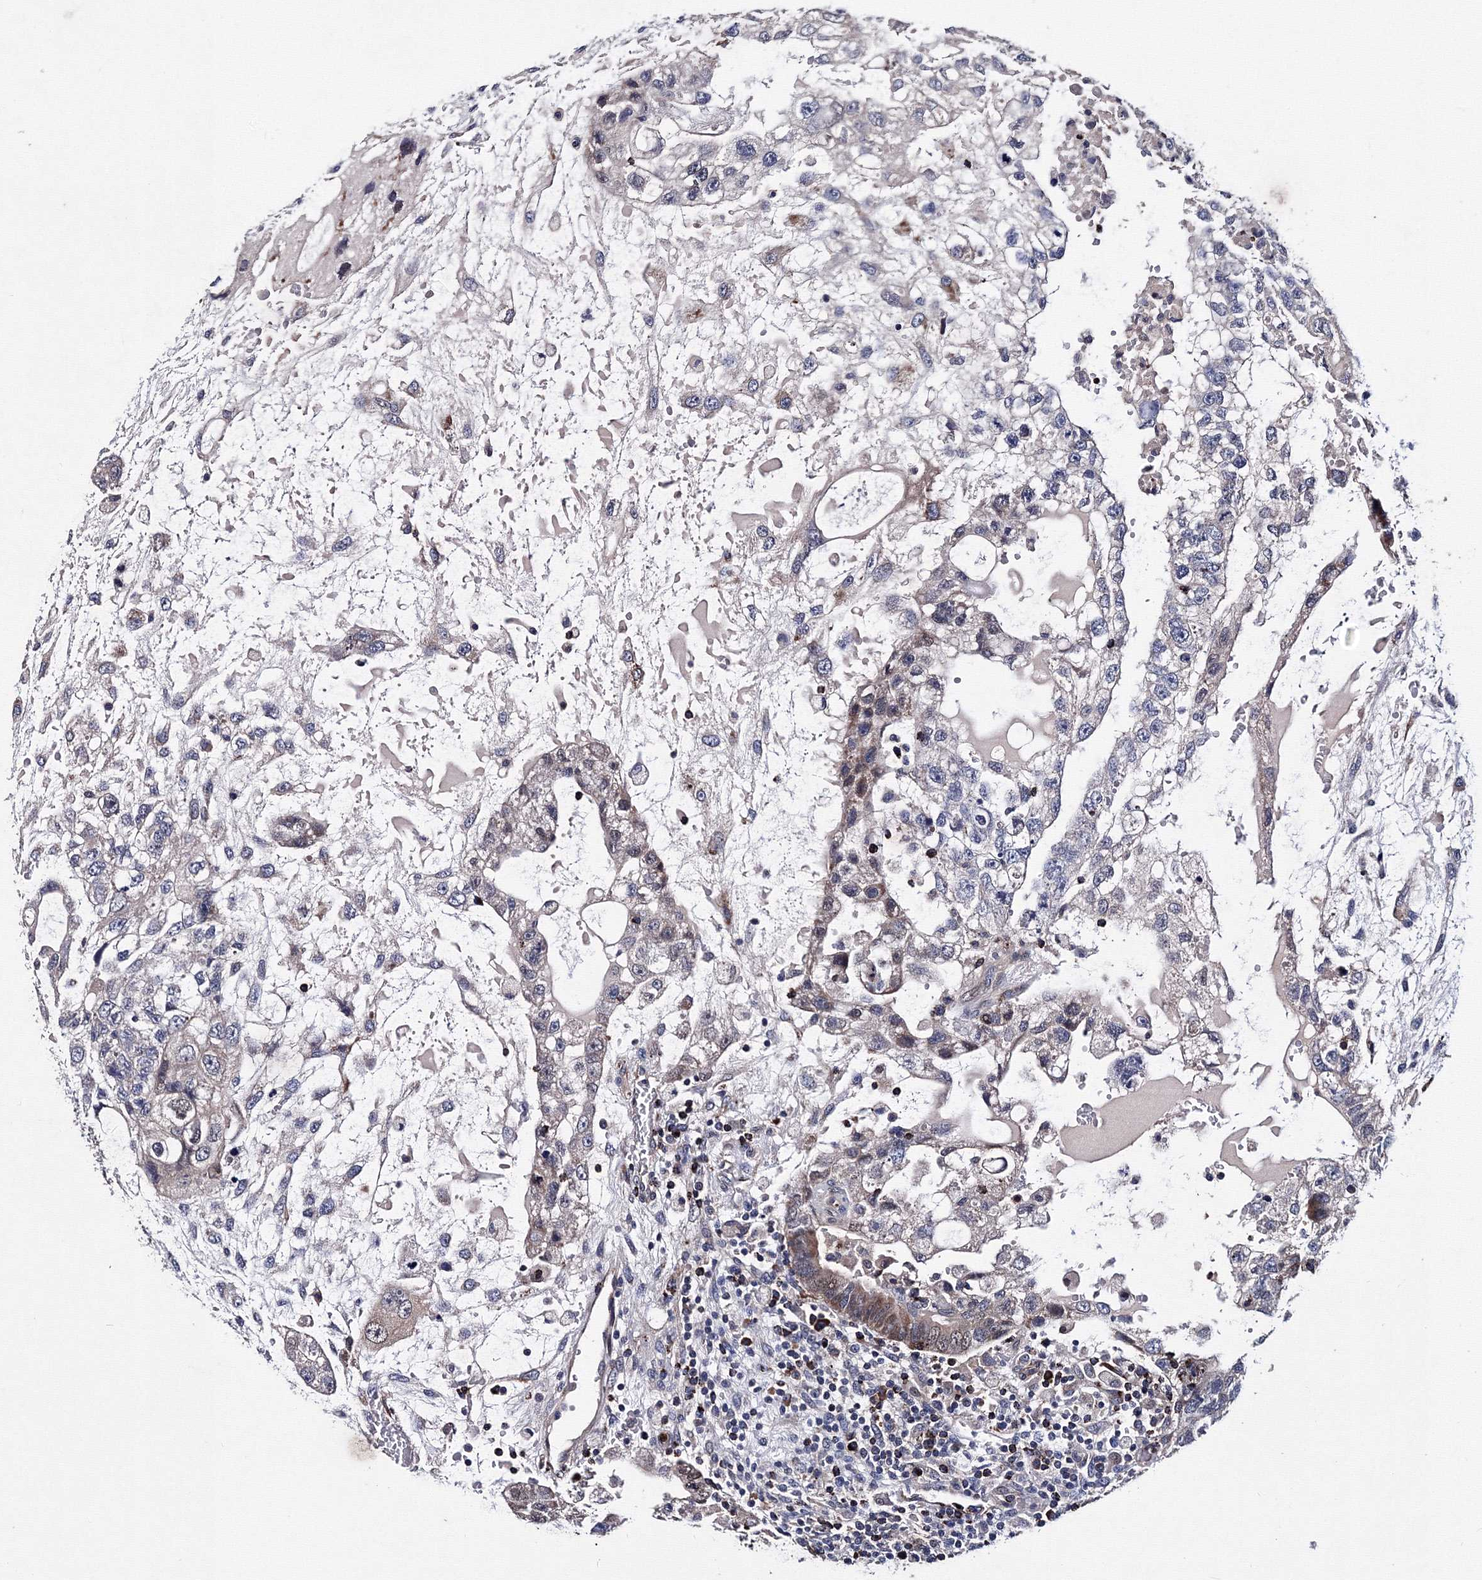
{"staining": {"intensity": "weak", "quantity": "<25%", "location": "cytoplasmic/membranous"}, "tissue": "testis cancer", "cell_type": "Tumor cells", "image_type": "cancer", "snomed": [{"axis": "morphology", "description": "Carcinoma, Embryonal, NOS"}, {"axis": "topography", "description": "Testis"}], "caption": "This is an IHC histopathology image of testis embryonal carcinoma. There is no staining in tumor cells.", "gene": "PHYKPL", "patient": {"sex": "male", "age": 36}}